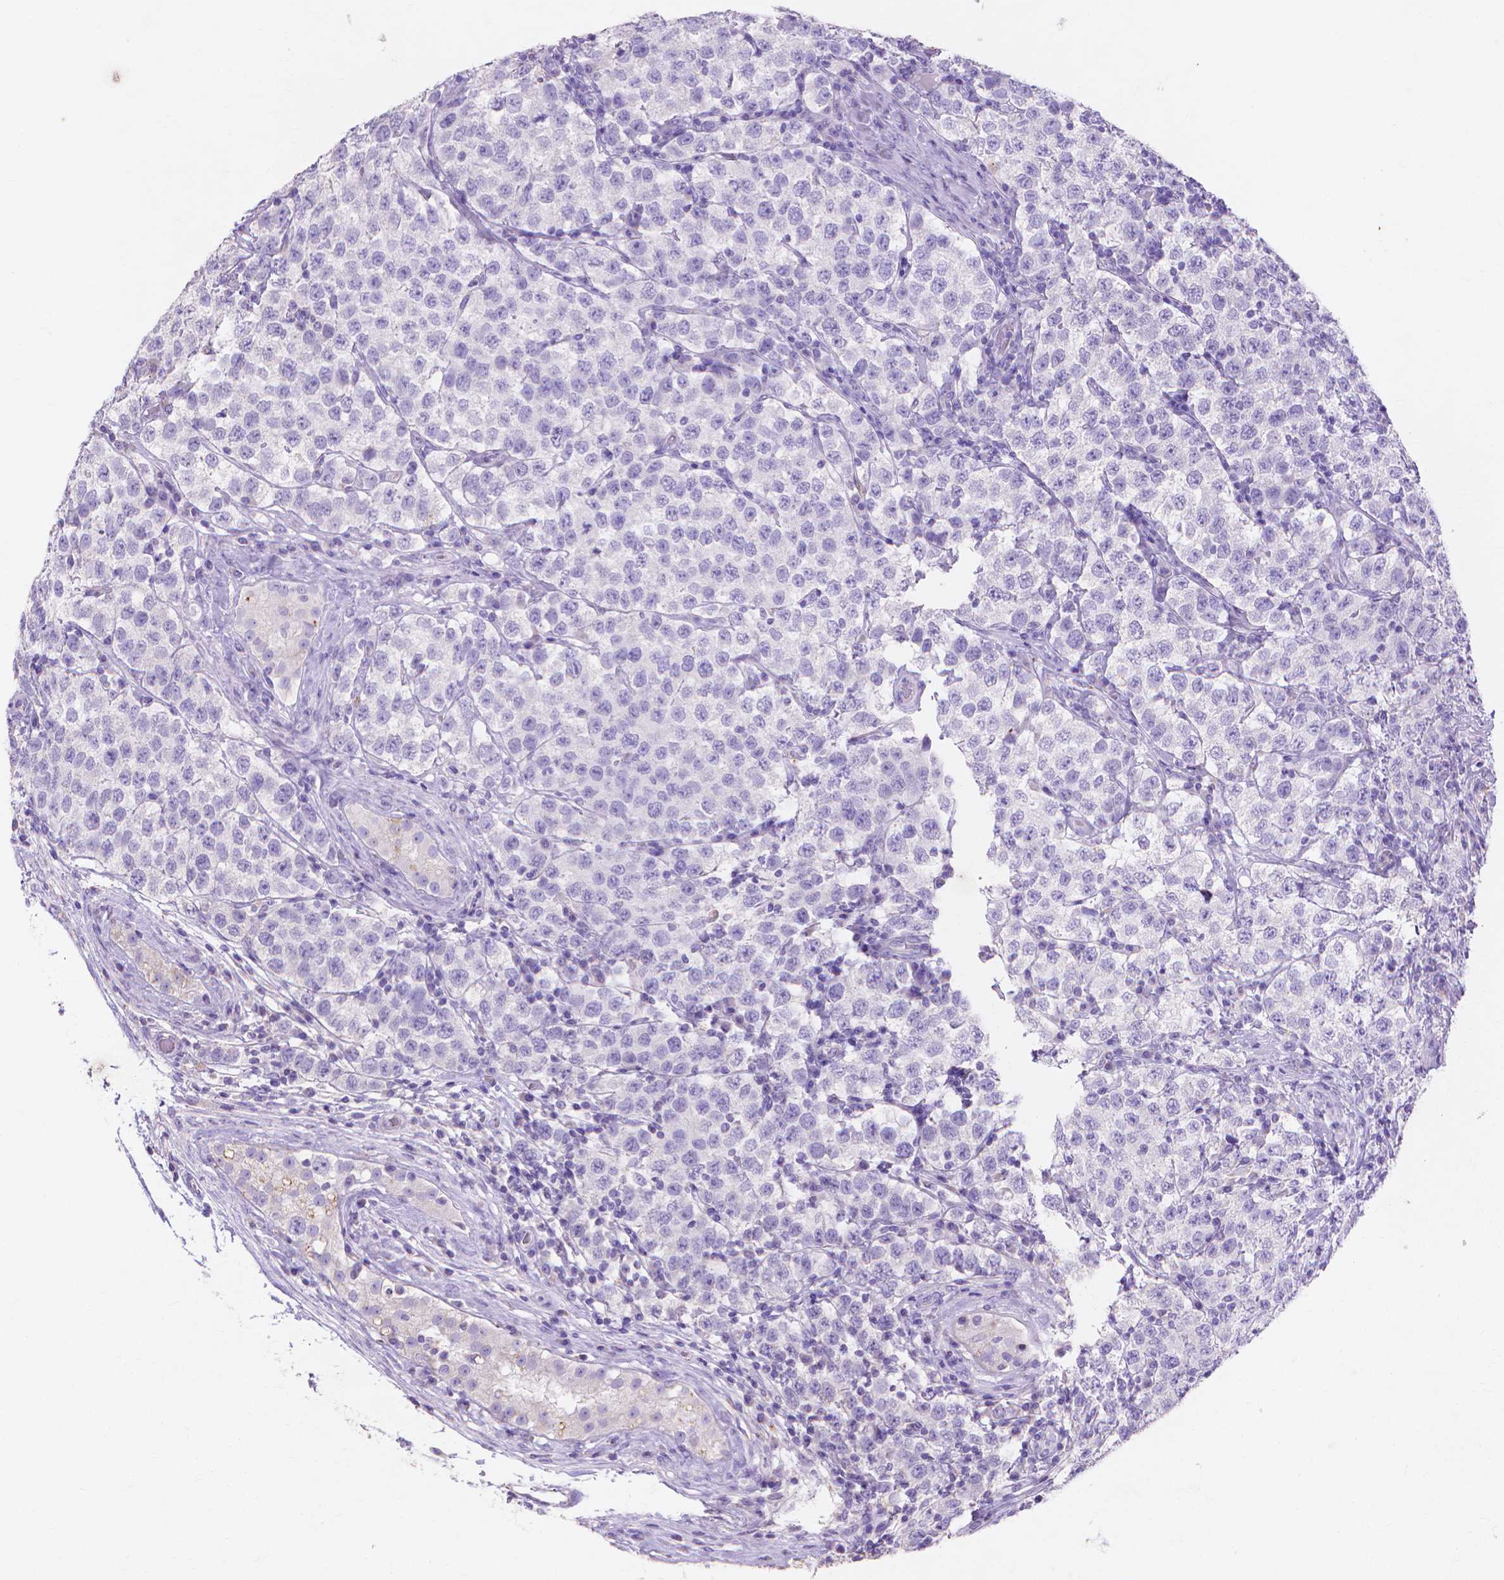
{"staining": {"intensity": "negative", "quantity": "none", "location": "none"}, "tissue": "testis cancer", "cell_type": "Tumor cells", "image_type": "cancer", "snomed": [{"axis": "morphology", "description": "Seminoma, NOS"}, {"axis": "topography", "description": "Testis"}], "caption": "A high-resolution photomicrograph shows immunohistochemistry (IHC) staining of testis cancer (seminoma), which exhibits no significant staining in tumor cells.", "gene": "MMP11", "patient": {"sex": "male", "age": 34}}